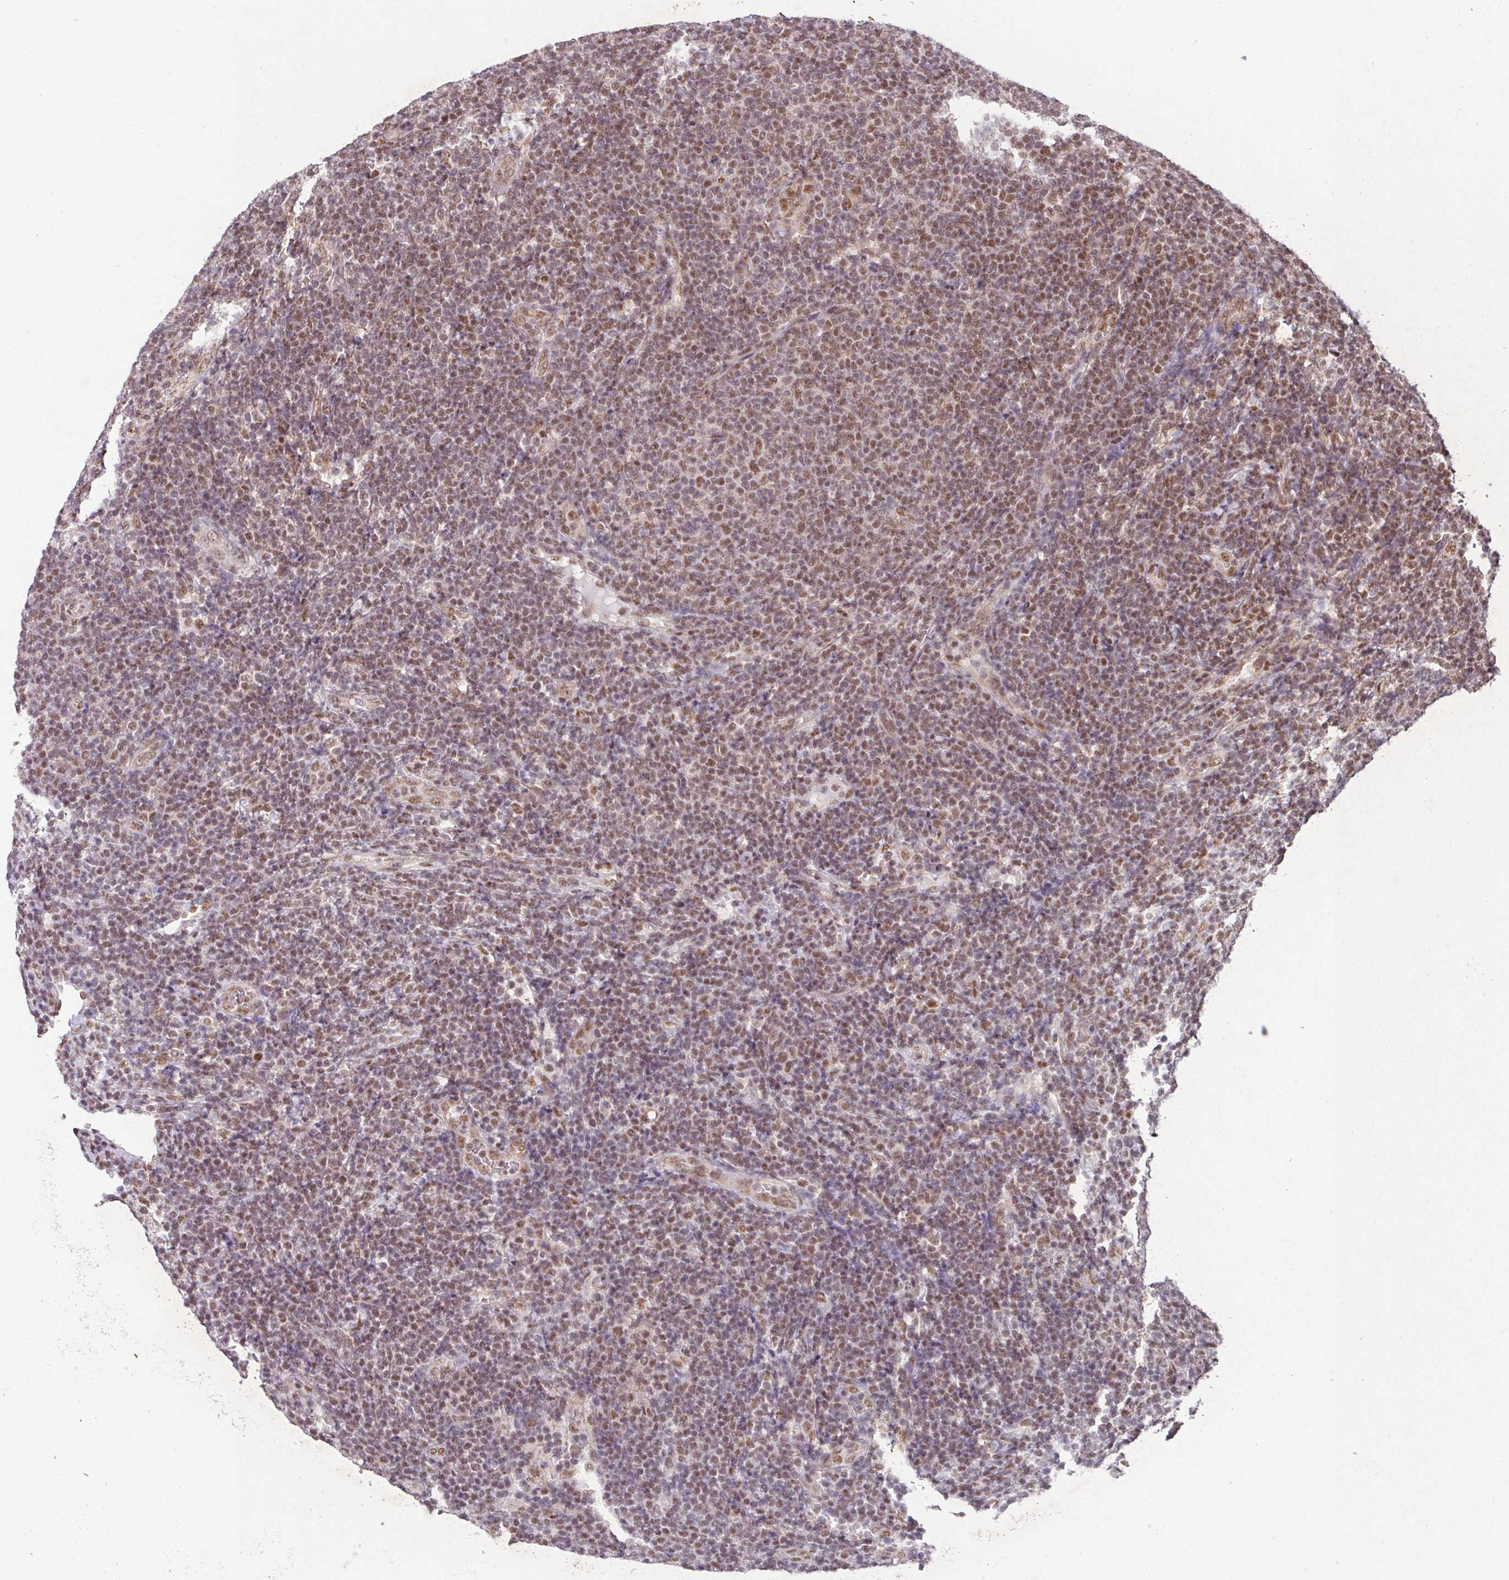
{"staining": {"intensity": "moderate", "quantity": "25%-75%", "location": "nuclear"}, "tissue": "lymphoma", "cell_type": "Tumor cells", "image_type": "cancer", "snomed": [{"axis": "morphology", "description": "Malignant lymphoma, non-Hodgkin's type, Low grade"}, {"axis": "topography", "description": "Lymph node"}], "caption": "Protein expression analysis of human malignant lymphoma, non-Hodgkin's type (low-grade) reveals moderate nuclear positivity in approximately 25%-75% of tumor cells.", "gene": "PLK1", "patient": {"sex": "male", "age": 66}}